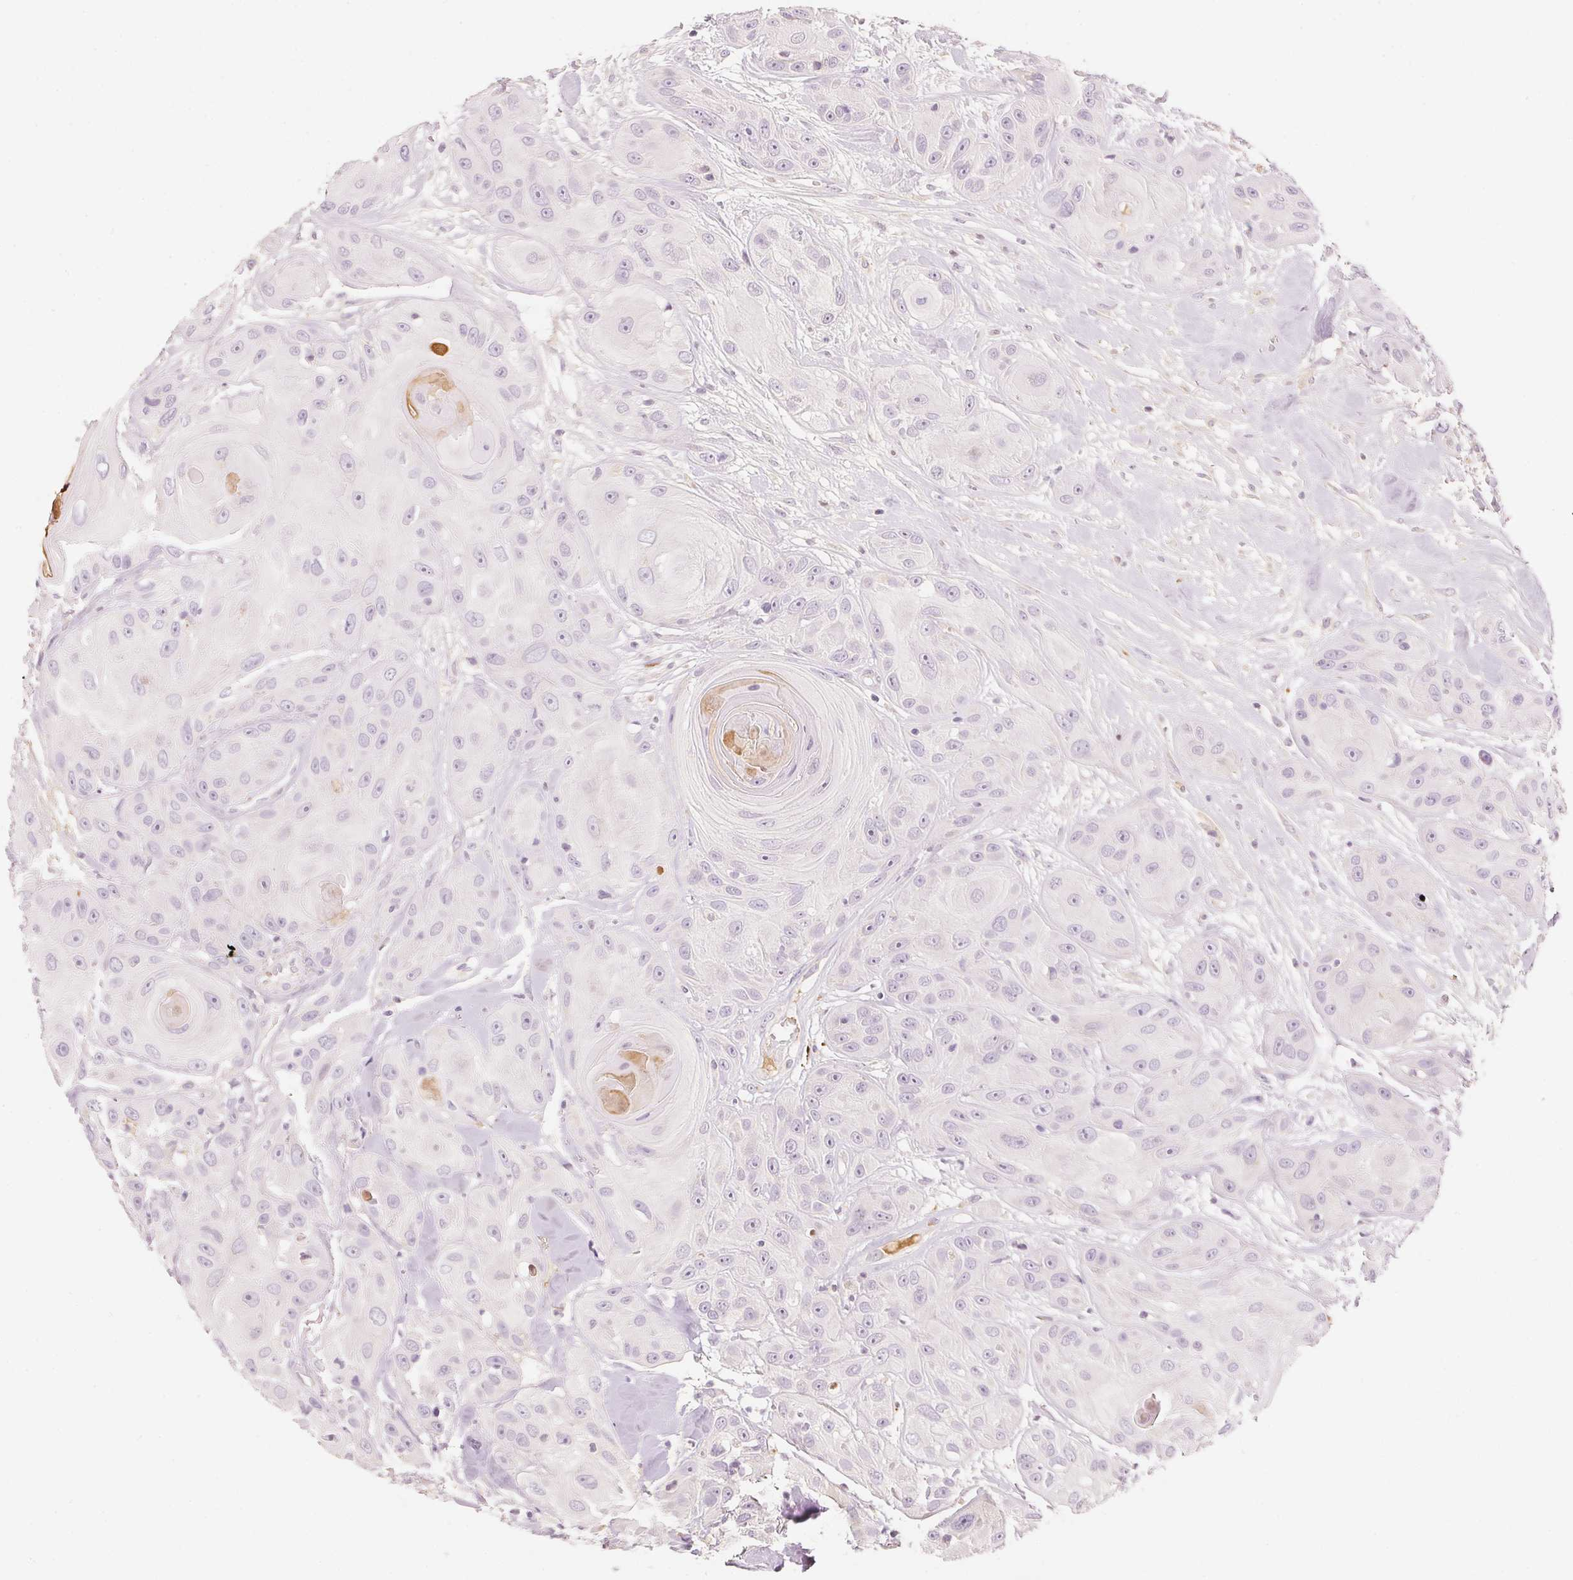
{"staining": {"intensity": "negative", "quantity": "none", "location": "none"}, "tissue": "head and neck cancer", "cell_type": "Tumor cells", "image_type": "cancer", "snomed": [{"axis": "morphology", "description": "Squamous cell carcinoma, NOS"}, {"axis": "topography", "description": "Oral tissue"}, {"axis": "topography", "description": "Head-Neck"}], "caption": "A histopathology image of human head and neck cancer is negative for staining in tumor cells.", "gene": "RMDN2", "patient": {"sex": "male", "age": 77}}